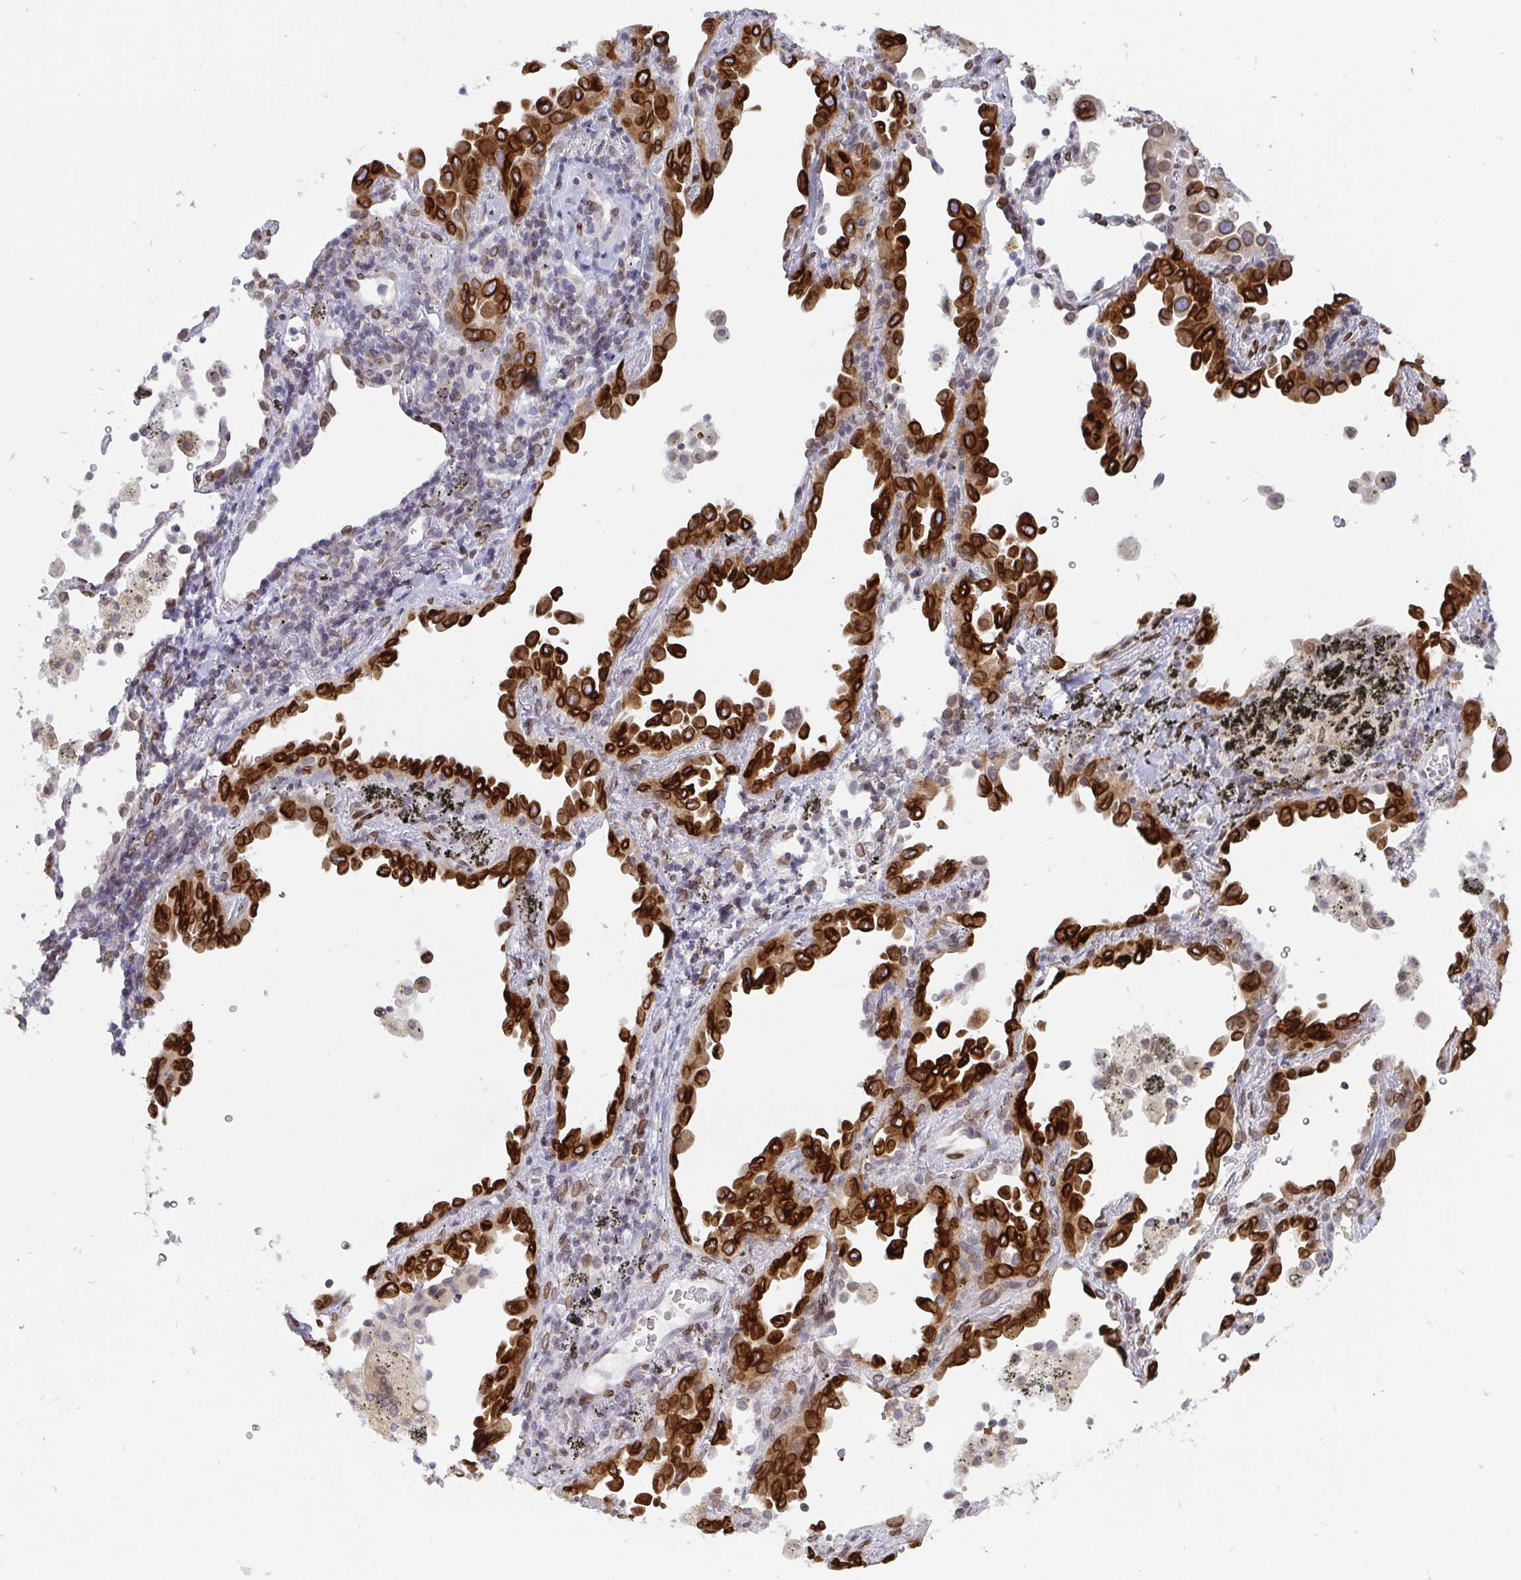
{"staining": {"intensity": "strong", "quantity": ">75%", "location": "cytoplasmic/membranous,nuclear"}, "tissue": "lung cancer", "cell_type": "Tumor cells", "image_type": "cancer", "snomed": [{"axis": "morphology", "description": "Adenocarcinoma, NOS"}, {"axis": "topography", "description": "Lung"}], "caption": "Approximately >75% of tumor cells in lung adenocarcinoma display strong cytoplasmic/membranous and nuclear protein expression as visualized by brown immunohistochemical staining.", "gene": "EMD", "patient": {"sex": "male", "age": 68}}